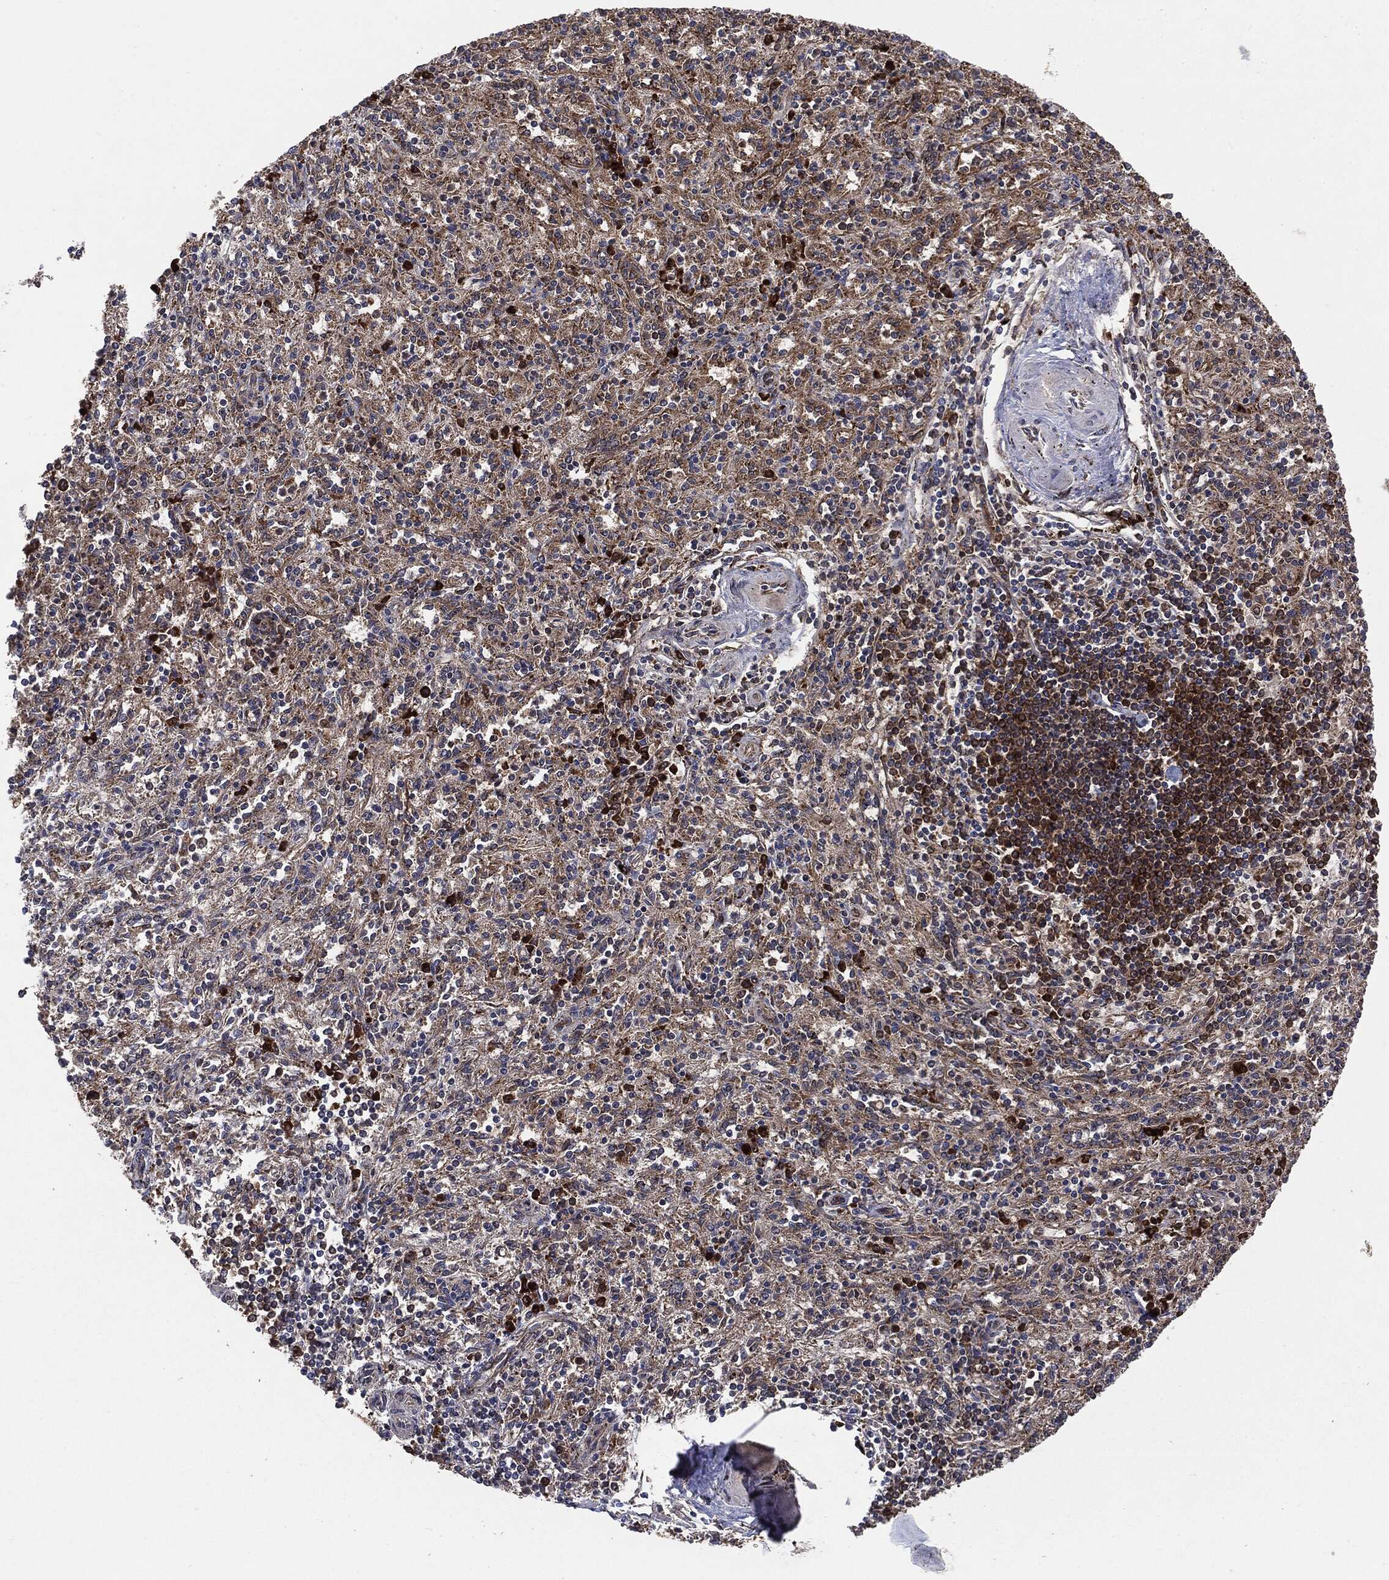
{"staining": {"intensity": "moderate", "quantity": ">75%", "location": "cytoplasmic/membranous"}, "tissue": "spleen", "cell_type": "Cells in red pulp", "image_type": "normal", "snomed": [{"axis": "morphology", "description": "Normal tissue, NOS"}, {"axis": "topography", "description": "Spleen"}], "caption": "The photomicrograph reveals immunohistochemical staining of normal spleen. There is moderate cytoplasmic/membranous expression is seen in about >75% of cells in red pulp. (DAB IHC with brightfield microscopy, high magnification).", "gene": "NME1", "patient": {"sex": "male", "age": 69}}